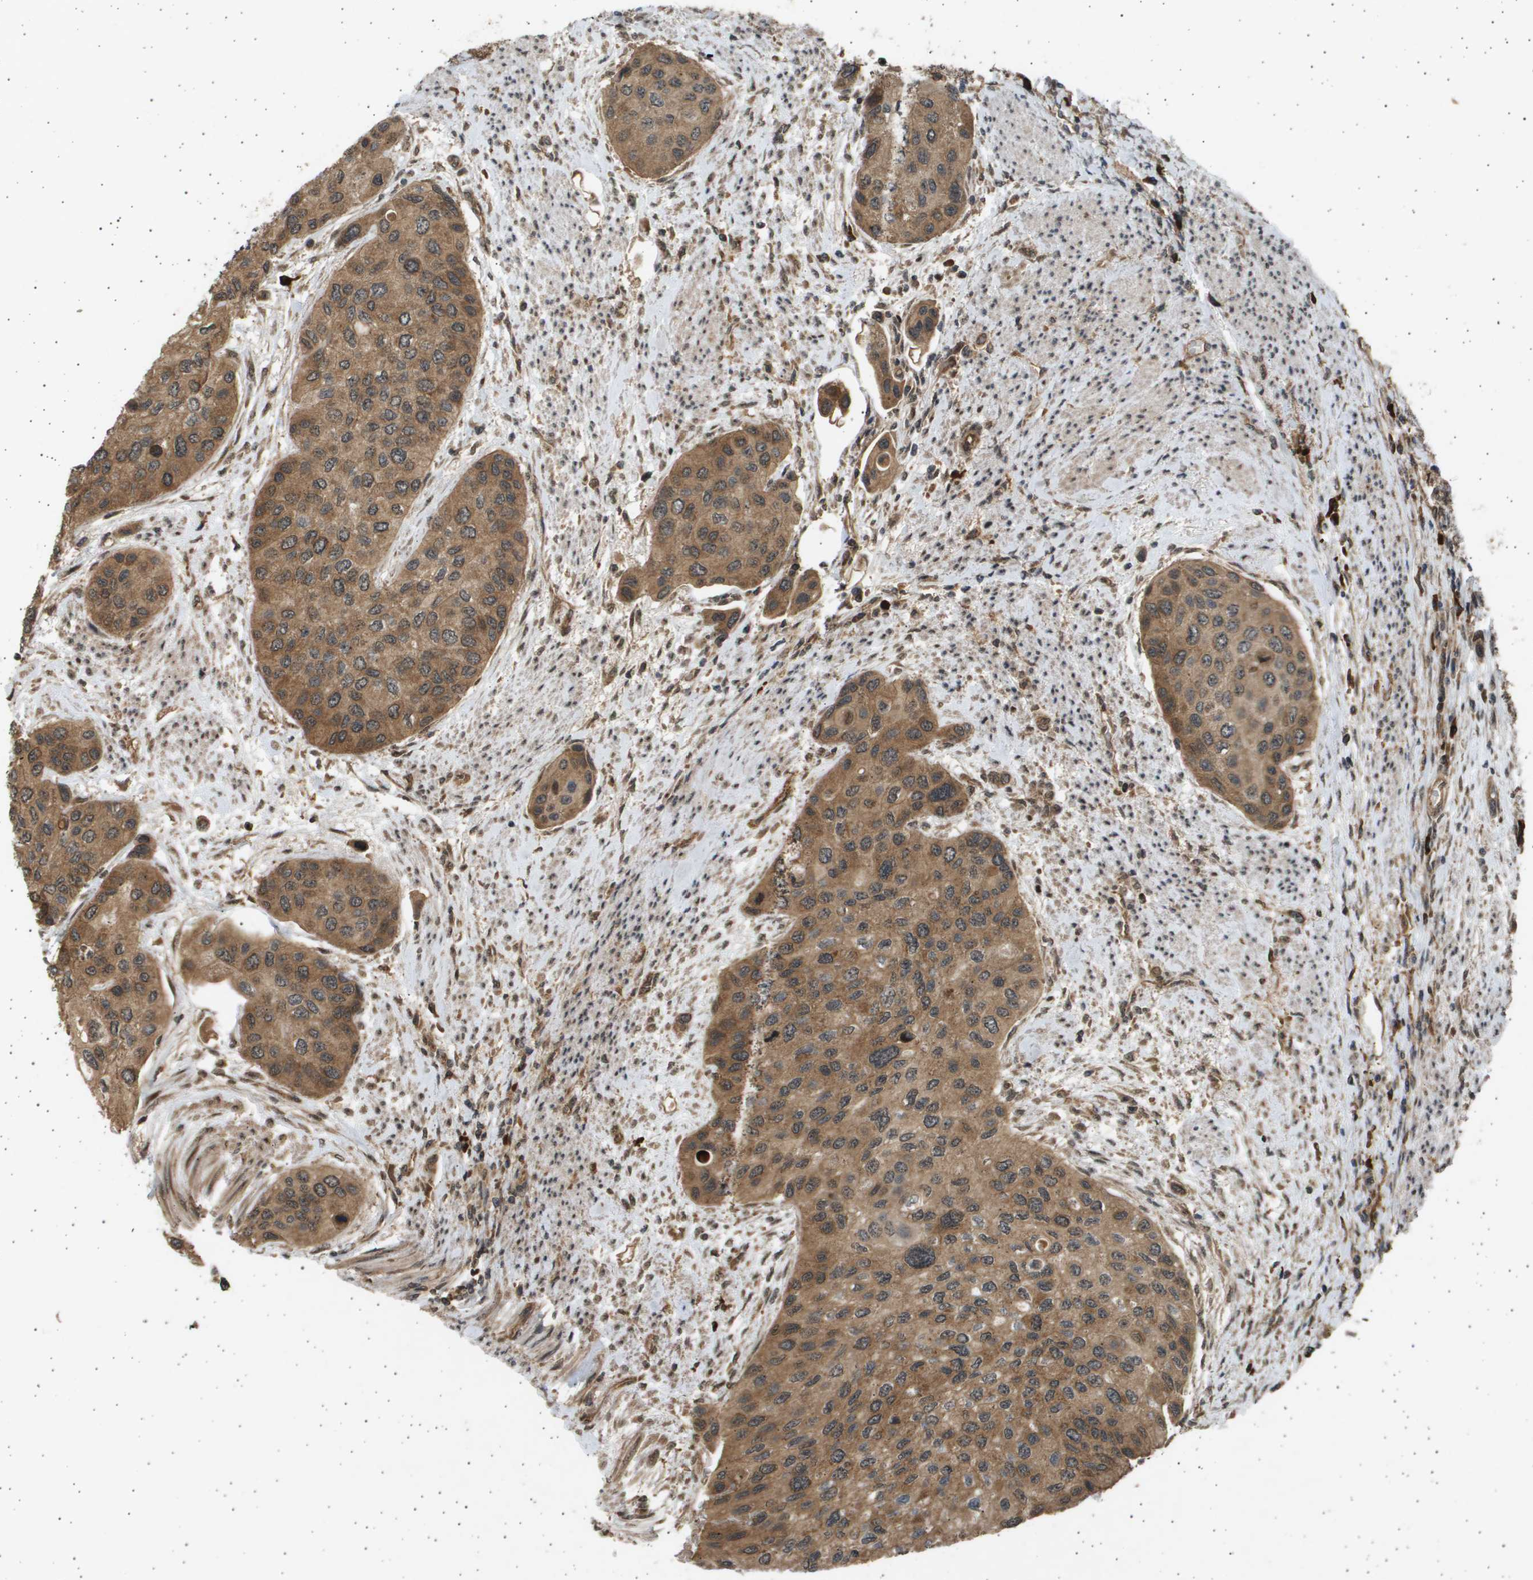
{"staining": {"intensity": "moderate", "quantity": ">75%", "location": "cytoplasmic/membranous,nuclear"}, "tissue": "urothelial cancer", "cell_type": "Tumor cells", "image_type": "cancer", "snomed": [{"axis": "morphology", "description": "Urothelial carcinoma, High grade"}, {"axis": "topography", "description": "Urinary bladder"}], "caption": "This micrograph reveals high-grade urothelial carcinoma stained with IHC to label a protein in brown. The cytoplasmic/membranous and nuclear of tumor cells show moderate positivity for the protein. Nuclei are counter-stained blue.", "gene": "TNRC6A", "patient": {"sex": "female", "age": 56}}